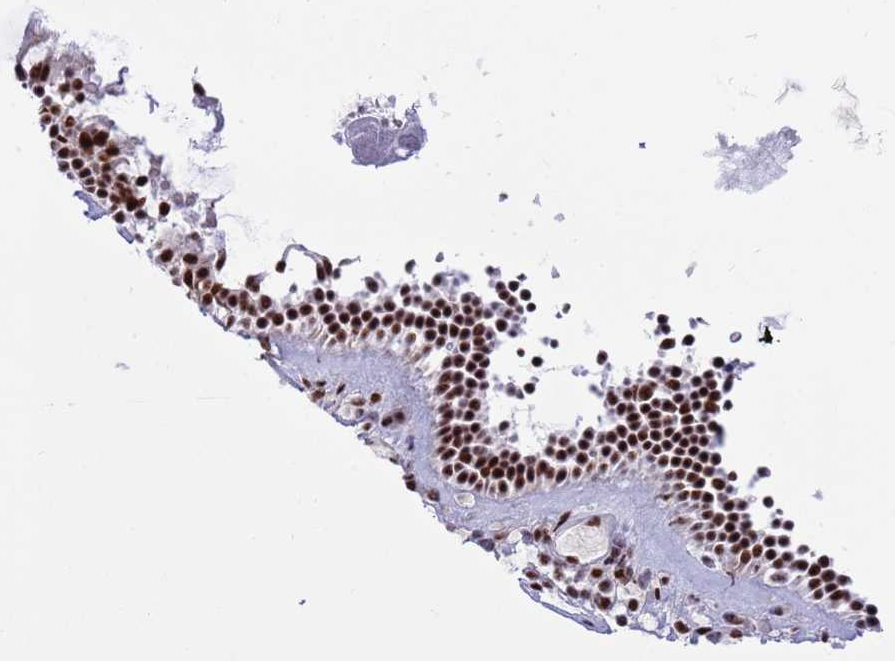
{"staining": {"intensity": "strong", "quantity": ">75%", "location": "nuclear"}, "tissue": "nasopharynx", "cell_type": "Respiratory epithelial cells", "image_type": "normal", "snomed": [{"axis": "morphology", "description": "Normal tissue, NOS"}, {"axis": "morphology", "description": "Inflammation, NOS"}, {"axis": "morphology", "description": "Malignant melanoma, Metastatic site"}, {"axis": "topography", "description": "Nasopharynx"}], "caption": "IHC of benign nasopharynx reveals high levels of strong nuclear staining in approximately >75% of respiratory epithelial cells. (Stains: DAB in brown, nuclei in blue, Microscopy: brightfield microscopy at high magnification).", "gene": "THOC2", "patient": {"sex": "male", "age": 70}}